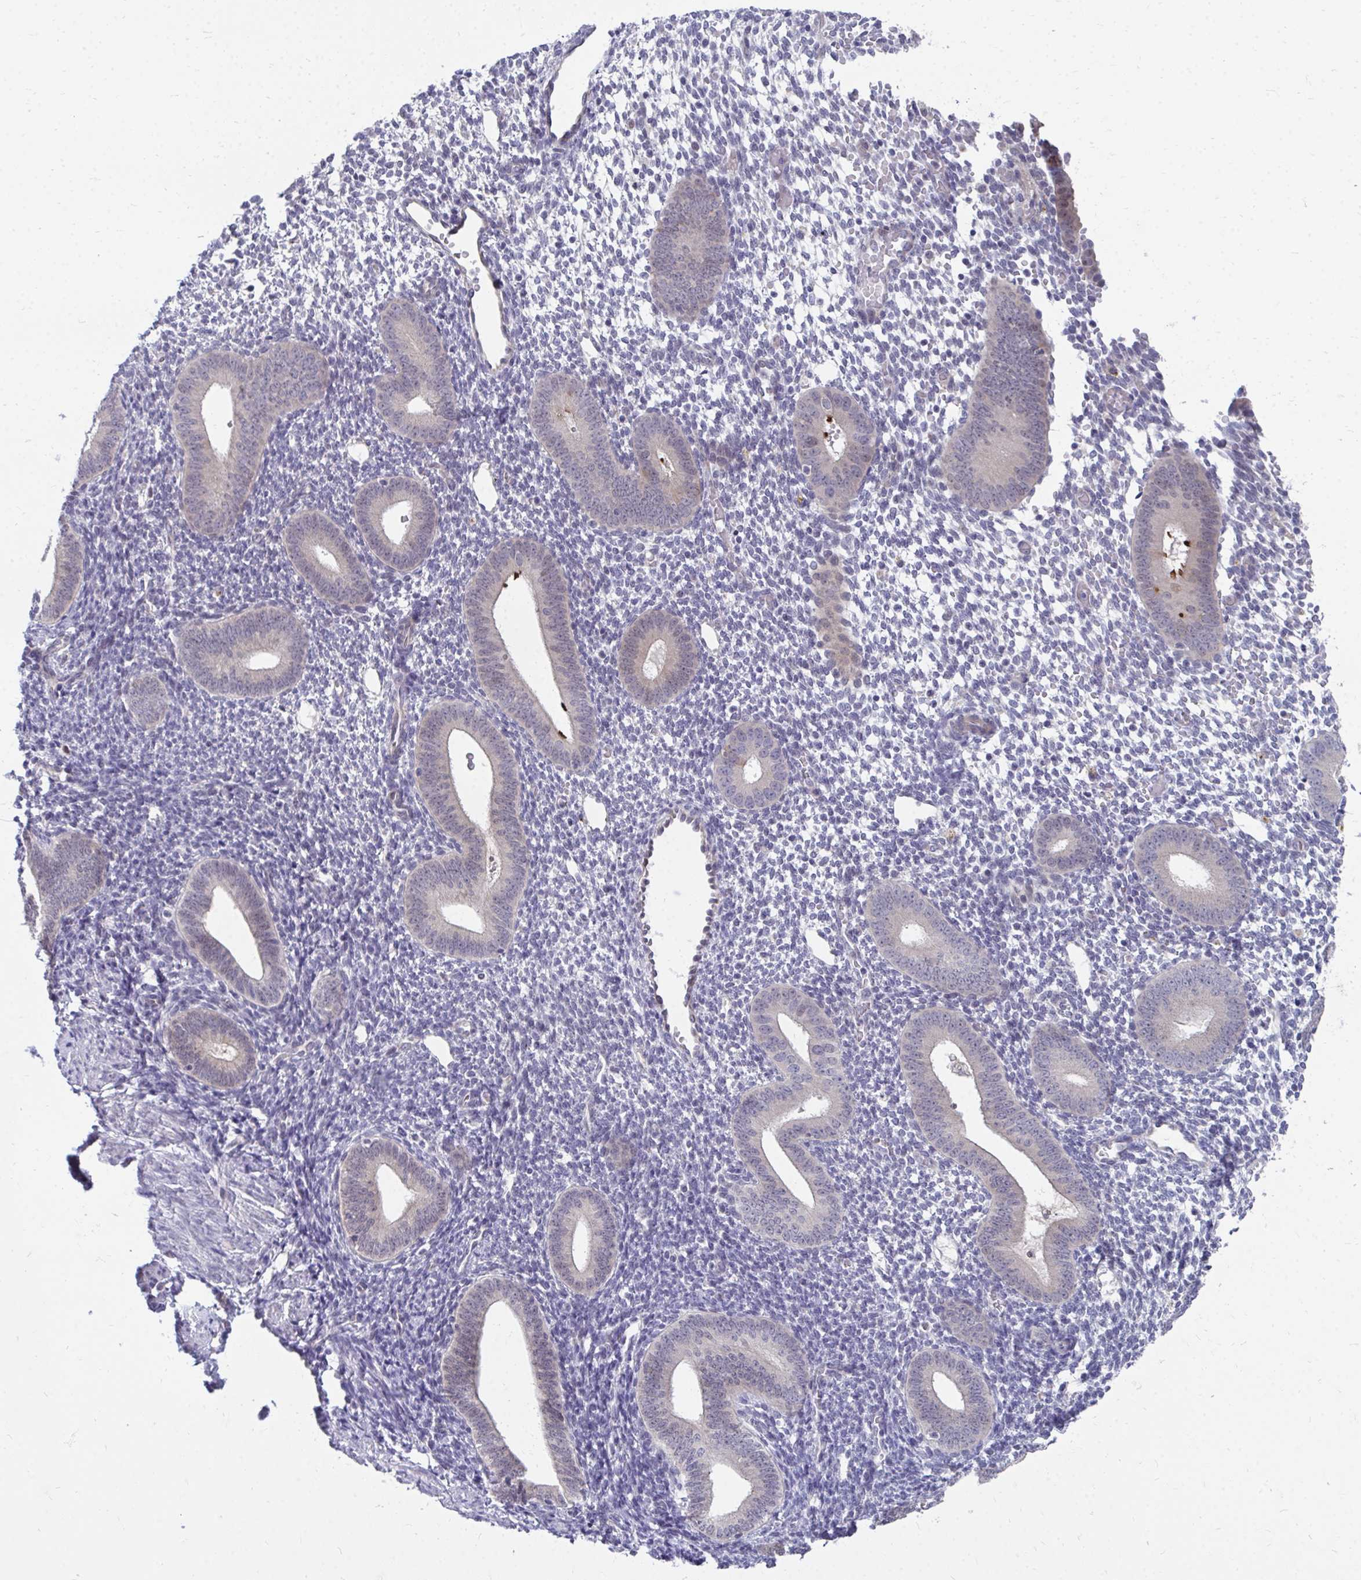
{"staining": {"intensity": "negative", "quantity": "none", "location": "none"}, "tissue": "endometrium", "cell_type": "Cells in endometrial stroma", "image_type": "normal", "snomed": [{"axis": "morphology", "description": "Normal tissue, NOS"}, {"axis": "topography", "description": "Endometrium"}], "caption": "An IHC image of unremarkable endometrium is shown. There is no staining in cells in endometrial stroma of endometrium. The staining was performed using DAB (3,3'-diaminobenzidine) to visualize the protein expression in brown, while the nuclei were stained in blue with hematoxylin (Magnification: 20x).", "gene": "MROH8", "patient": {"sex": "female", "age": 40}}